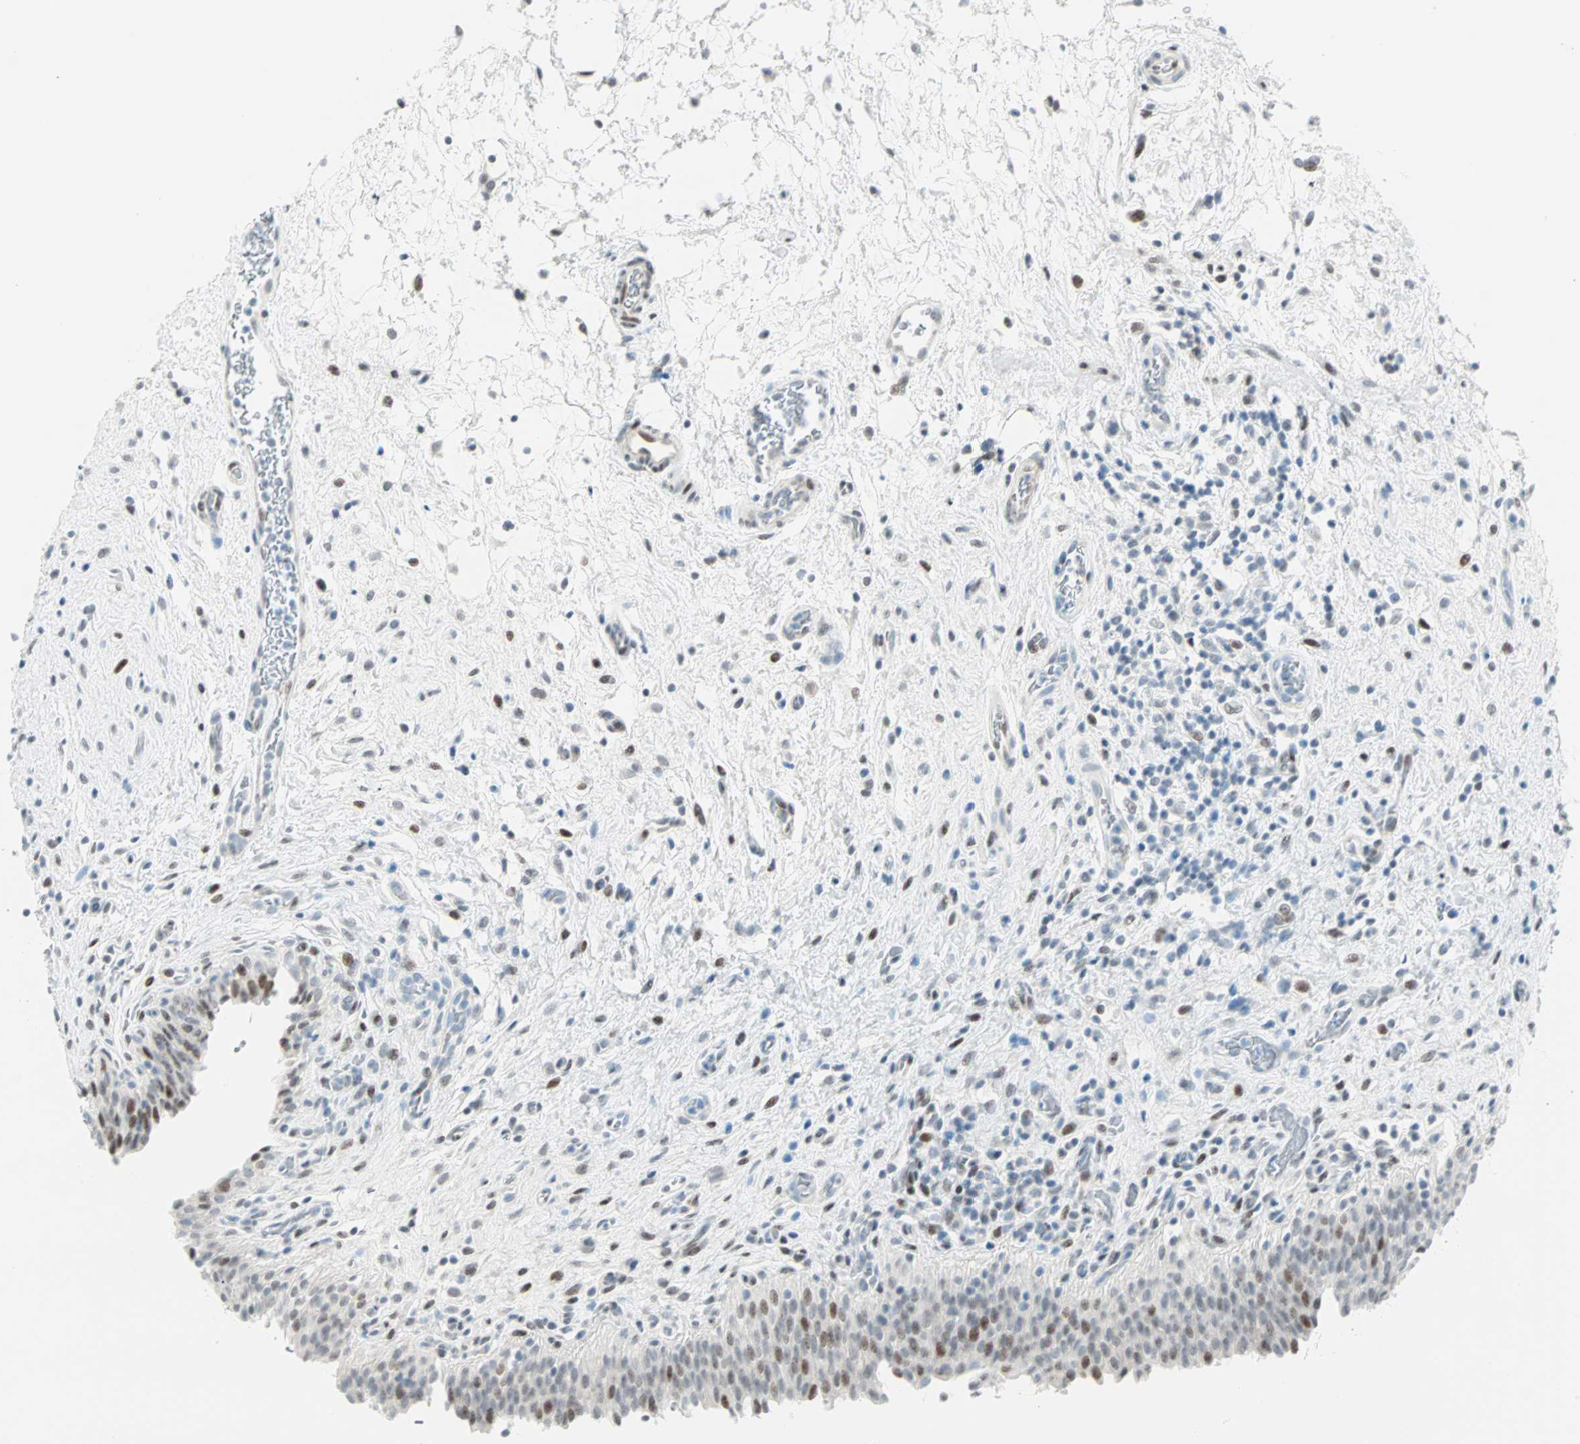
{"staining": {"intensity": "moderate", "quantity": "<25%", "location": "nuclear"}, "tissue": "urinary bladder", "cell_type": "Urothelial cells", "image_type": "normal", "snomed": [{"axis": "morphology", "description": "Normal tissue, NOS"}, {"axis": "topography", "description": "Urinary bladder"}], "caption": "A high-resolution image shows IHC staining of normal urinary bladder, which demonstrates moderate nuclear positivity in about <25% of urothelial cells.", "gene": "PKNOX1", "patient": {"sex": "male", "age": 51}}